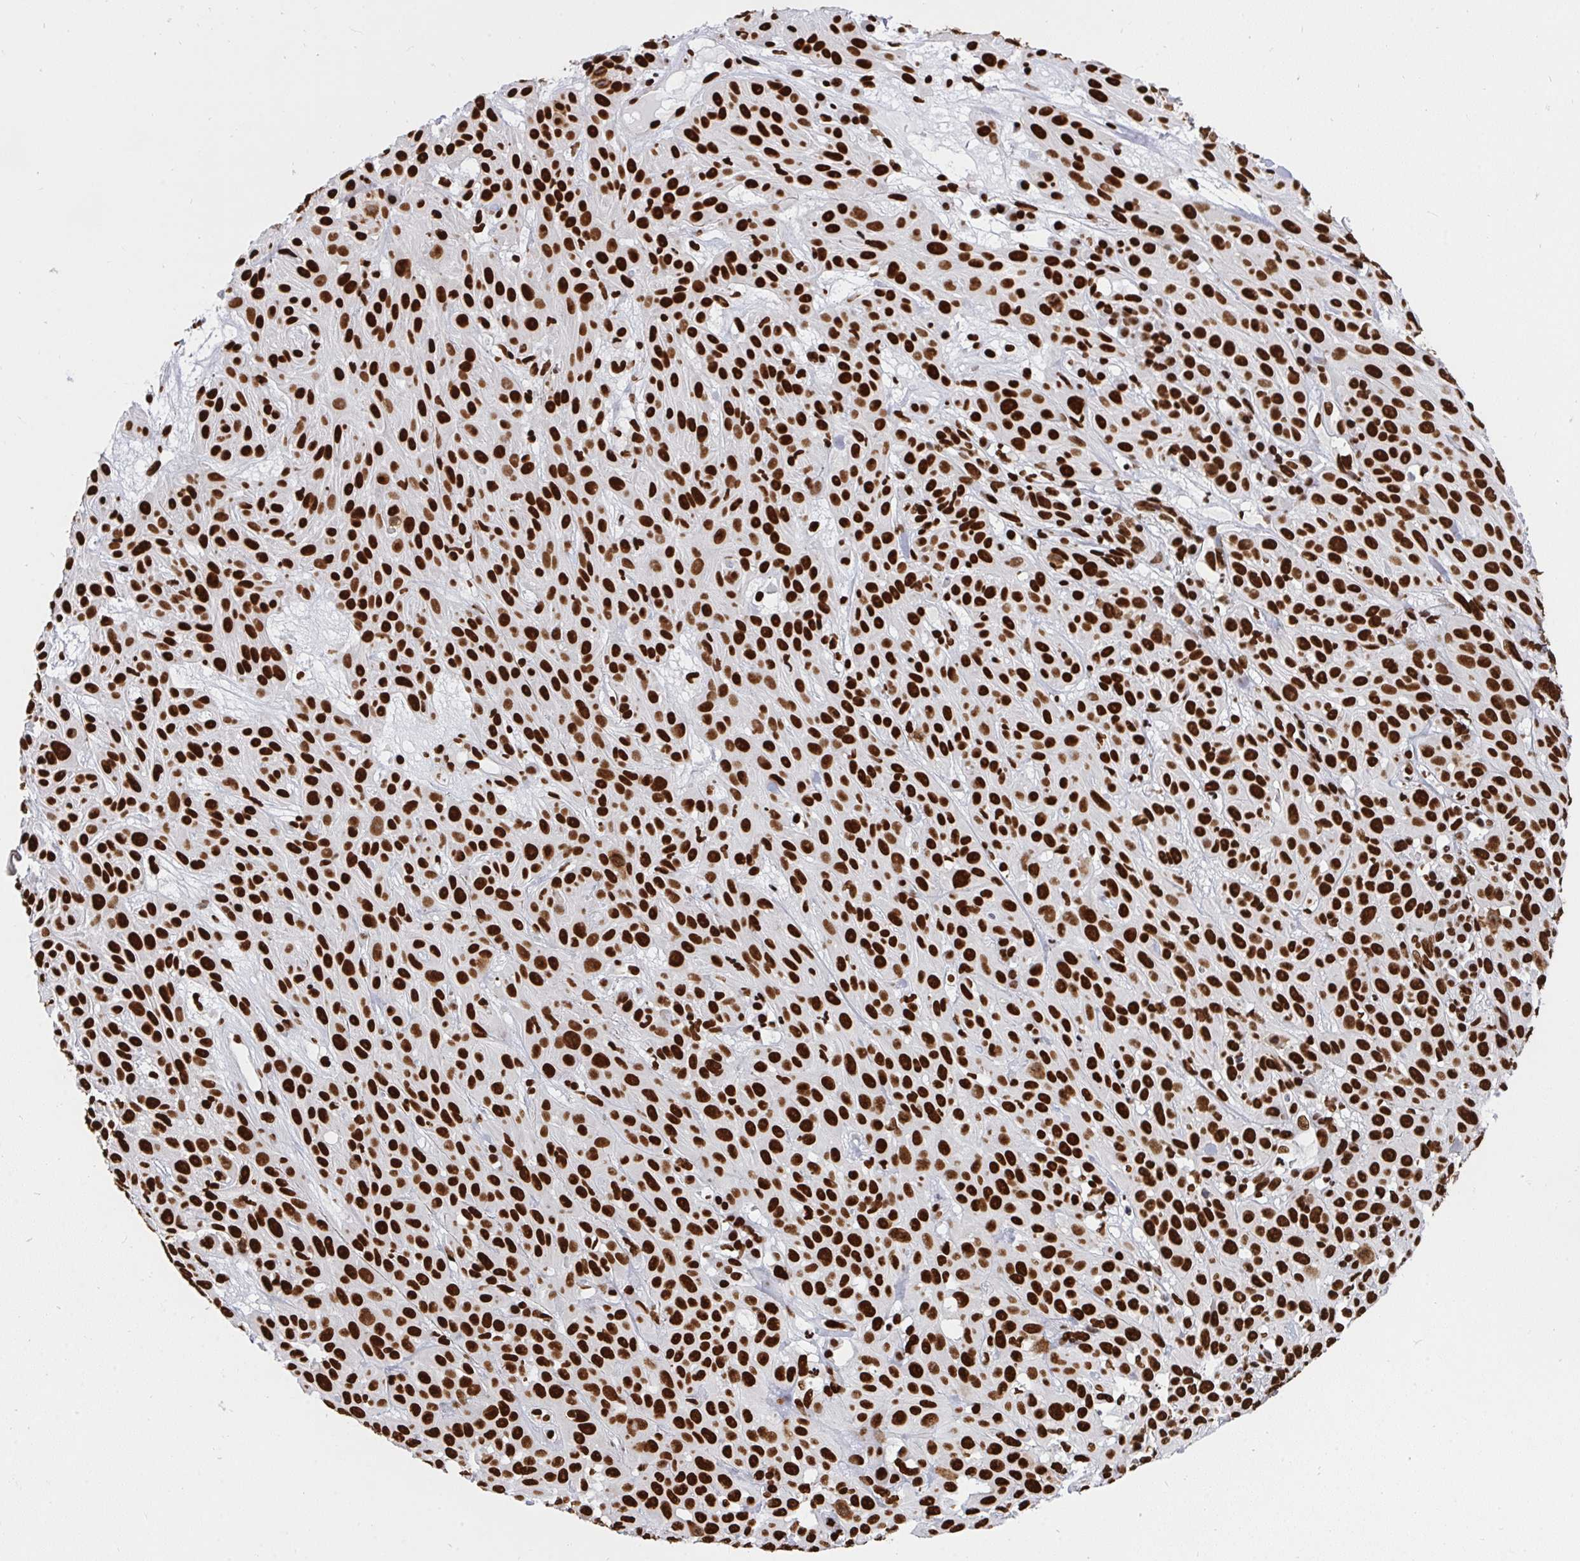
{"staining": {"intensity": "strong", "quantity": ">75%", "location": "nuclear"}, "tissue": "skin cancer", "cell_type": "Tumor cells", "image_type": "cancer", "snomed": [{"axis": "morphology", "description": "Squamous cell carcinoma, NOS"}, {"axis": "topography", "description": "Skin"}], "caption": "Immunohistochemical staining of human skin cancer demonstrates high levels of strong nuclear expression in about >75% of tumor cells.", "gene": "HNRNPL", "patient": {"sex": "male", "age": 82}}